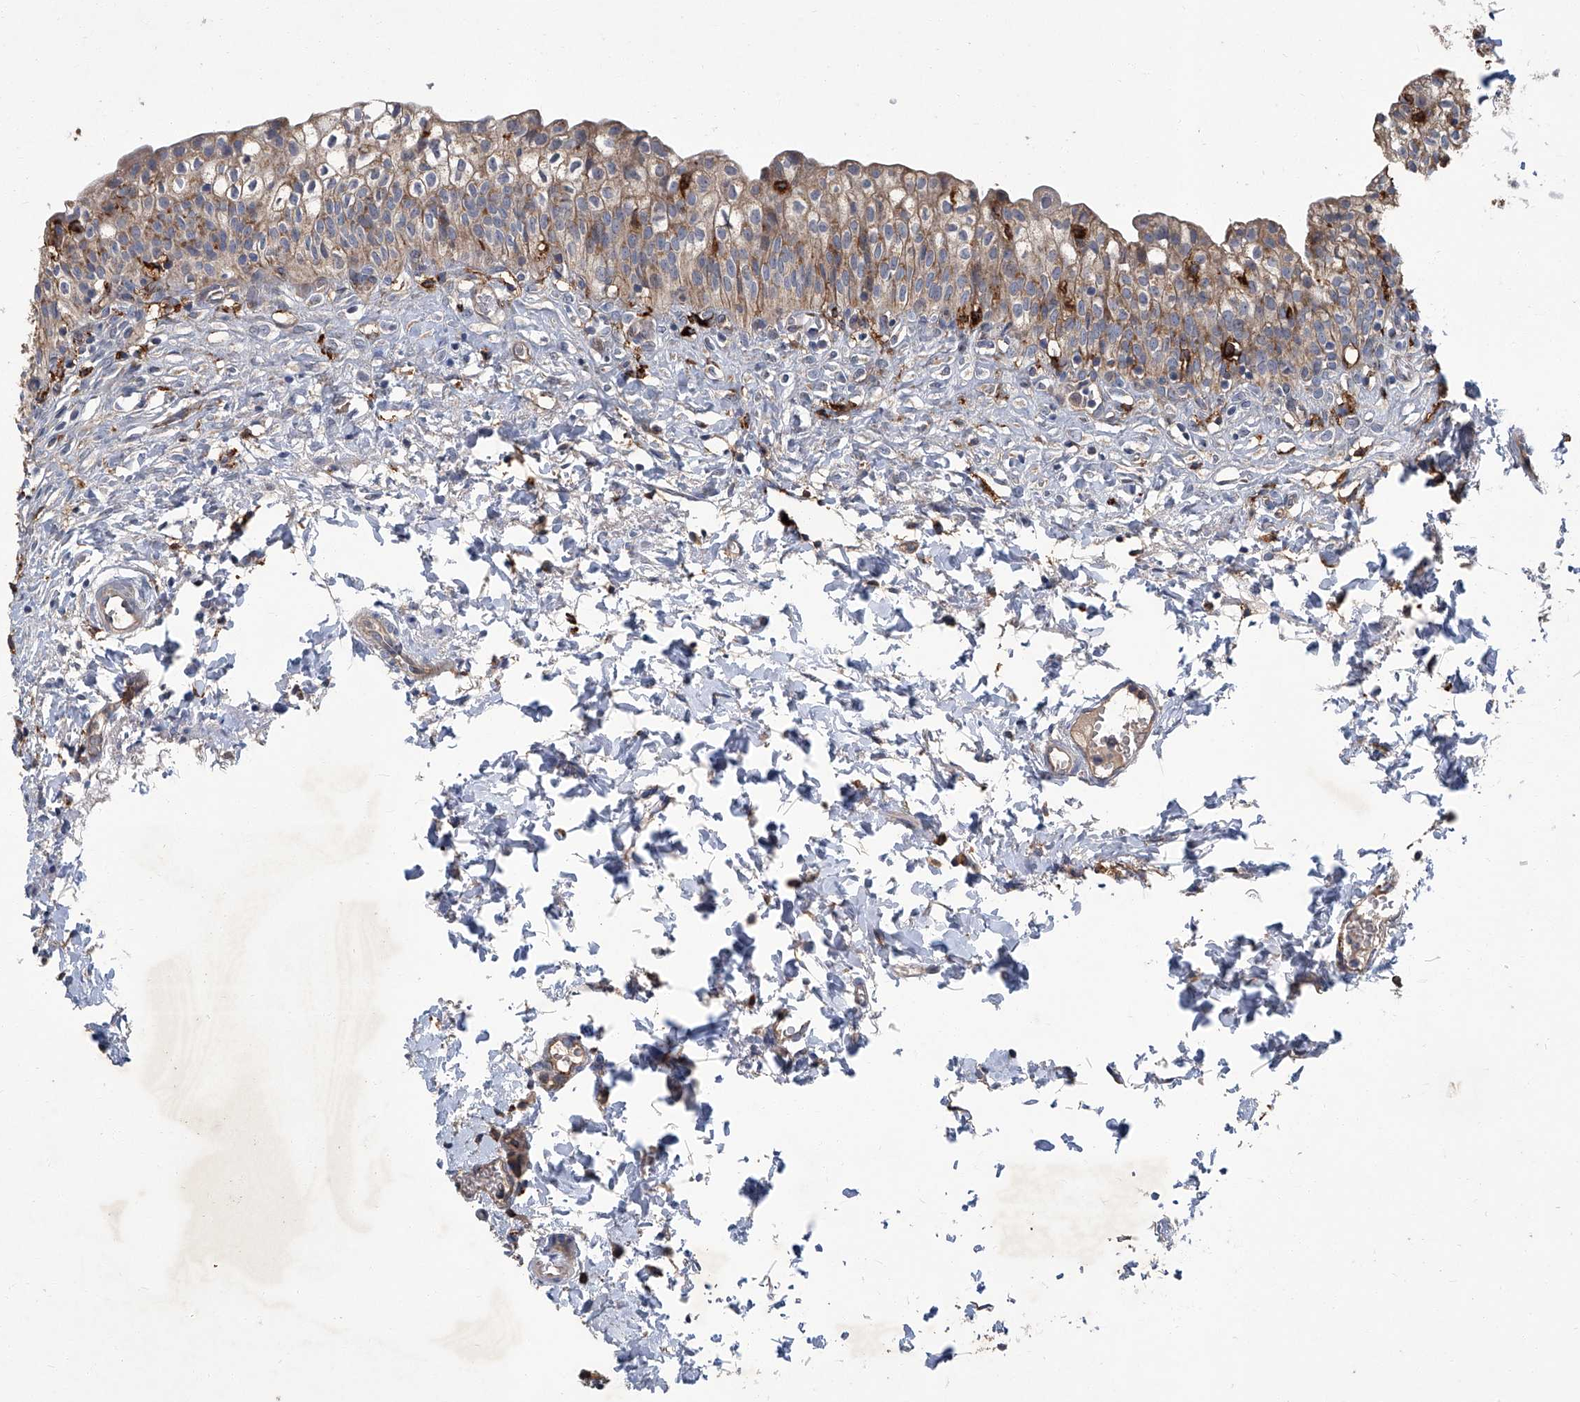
{"staining": {"intensity": "moderate", "quantity": ">75%", "location": "cytoplasmic/membranous"}, "tissue": "urinary bladder", "cell_type": "Urothelial cells", "image_type": "normal", "snomed": [{"axis": "morphology", "description": "Normal tissue, NOS"}, {"axis": "topography", "description": "Urinary bladder"}], "caption": "Urothelial cells display medium levels of moderate cytoplasmic/membranous expression in approximately >75% of cells in unremarkable urinary bladder. The staining was performed using DAB, with brown indicating positive protein expression. Nuclei are stained blue with hematoxylin.", "gene": "FAM167A", "patient": {"sex": "male", "age": 55}}